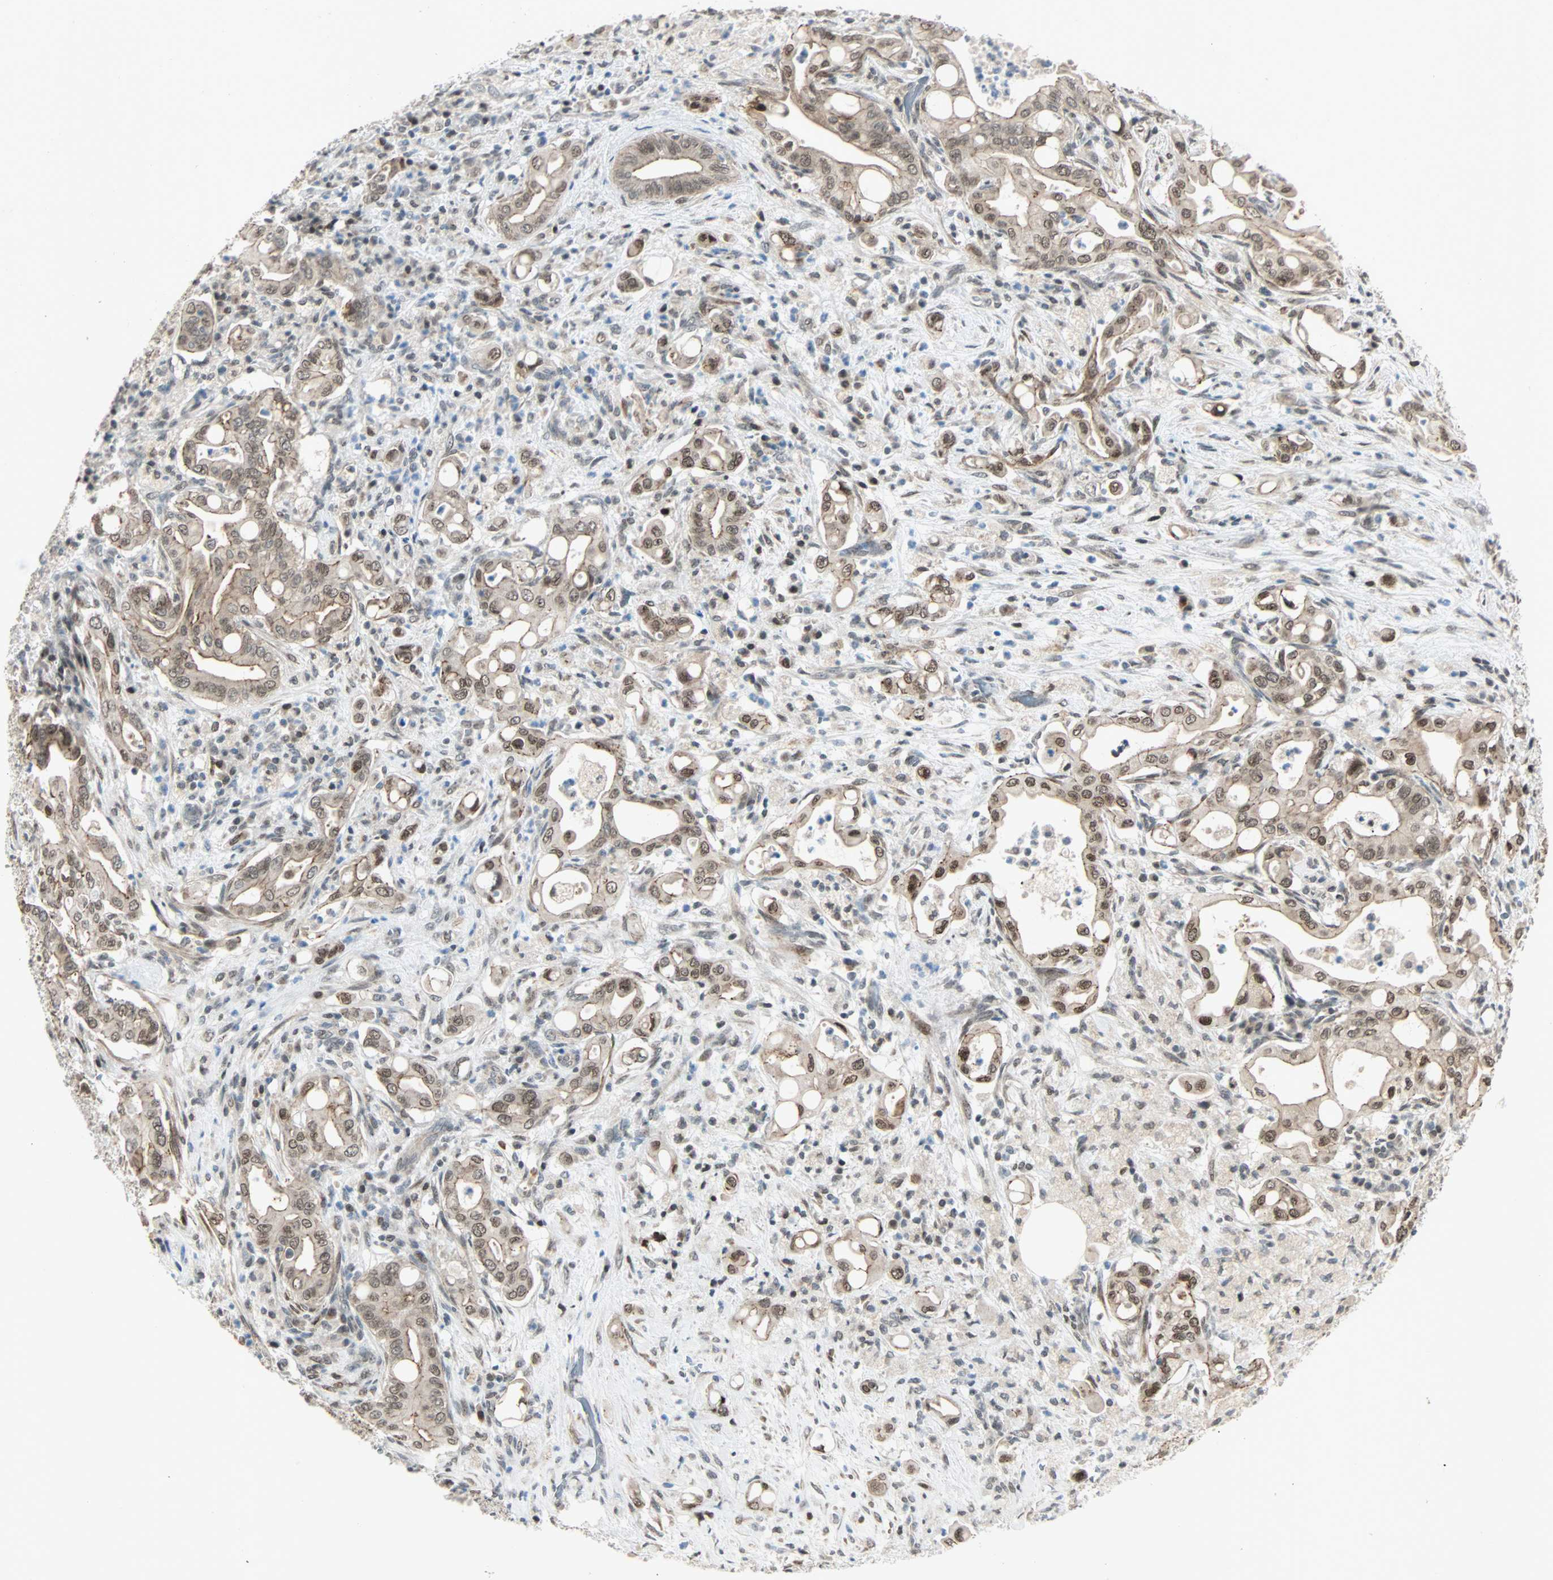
{"staining": {"intensity": "moderate", "quantity": ">75%", "location": "cytoplasmic/membranous,nuclear"}, "tissue": "liver cancer", "cell_type": "Tumor cells", "image_type": "cancer", "snomed": [{"axis": "morphology", "description": "Cholangiocarcinoma"}, {"axis": "topography", "description": "Liver"}], "caption": "About >75% of tumor cells in human liver cancer (cholangiocarcinoma) display moderate cytoplasmic/membranous and nuclear protein expression as visualized by brown immunohistochemical staining.", "gene": "CBX4", "patient": {"sex": "female", "age": 68}}